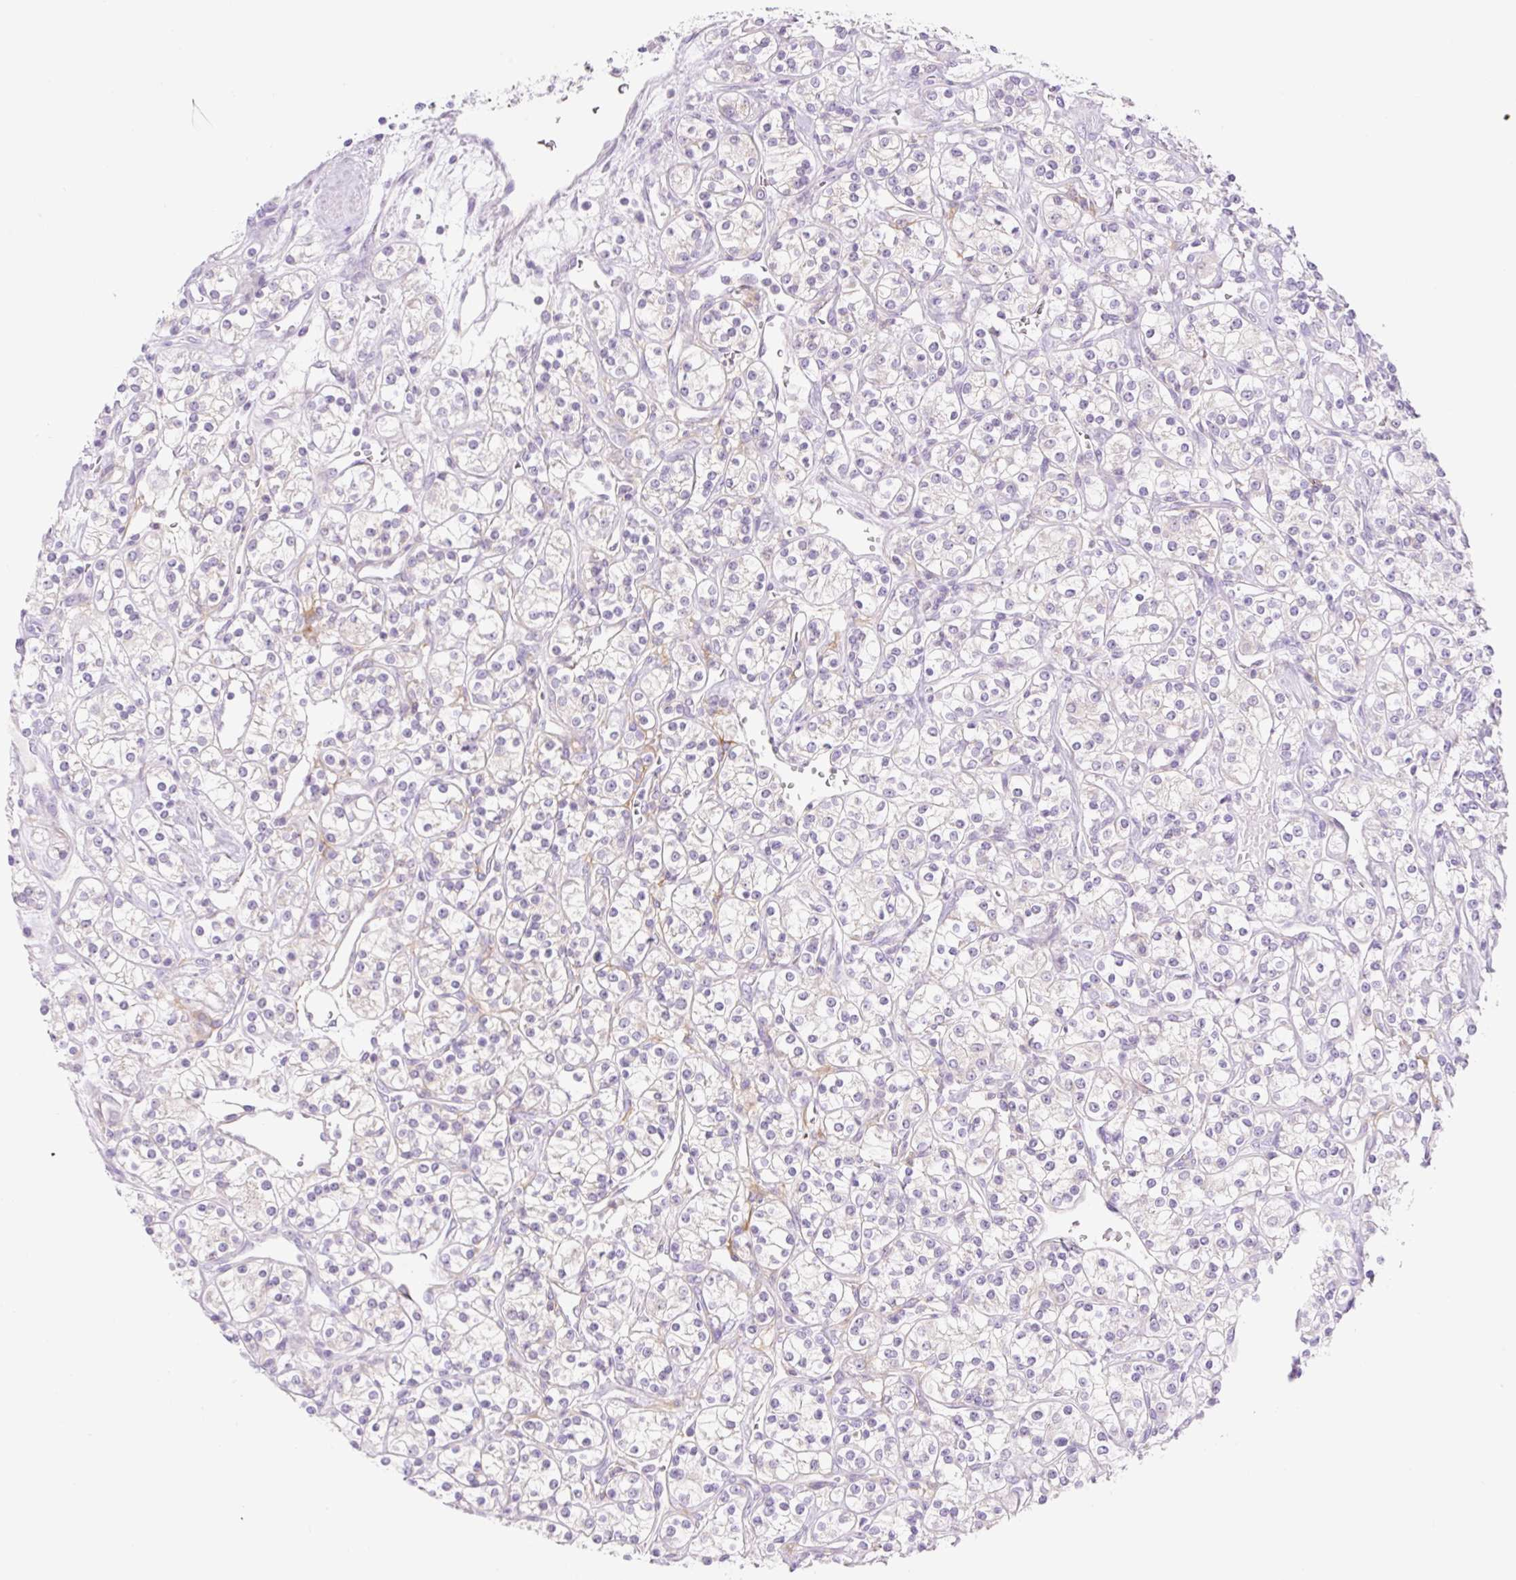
{"staining": {"intensity": "negative", "quantity": "none", "location": "none"}, "tissue": "renal cancer", "cell_type": "Tumor cells", "image_type": "cancer", "snomed": [{"axis": "morphology", "description": "Adenocarcinoma, NOS"}, {"axis": "topography", "description": "Kidney"}], "caption": "A micrograph of human renal cancer is negative for staining in tumor cells.", "gene": "FOCAD", "patient": {"sex": "male", "age": 77}}